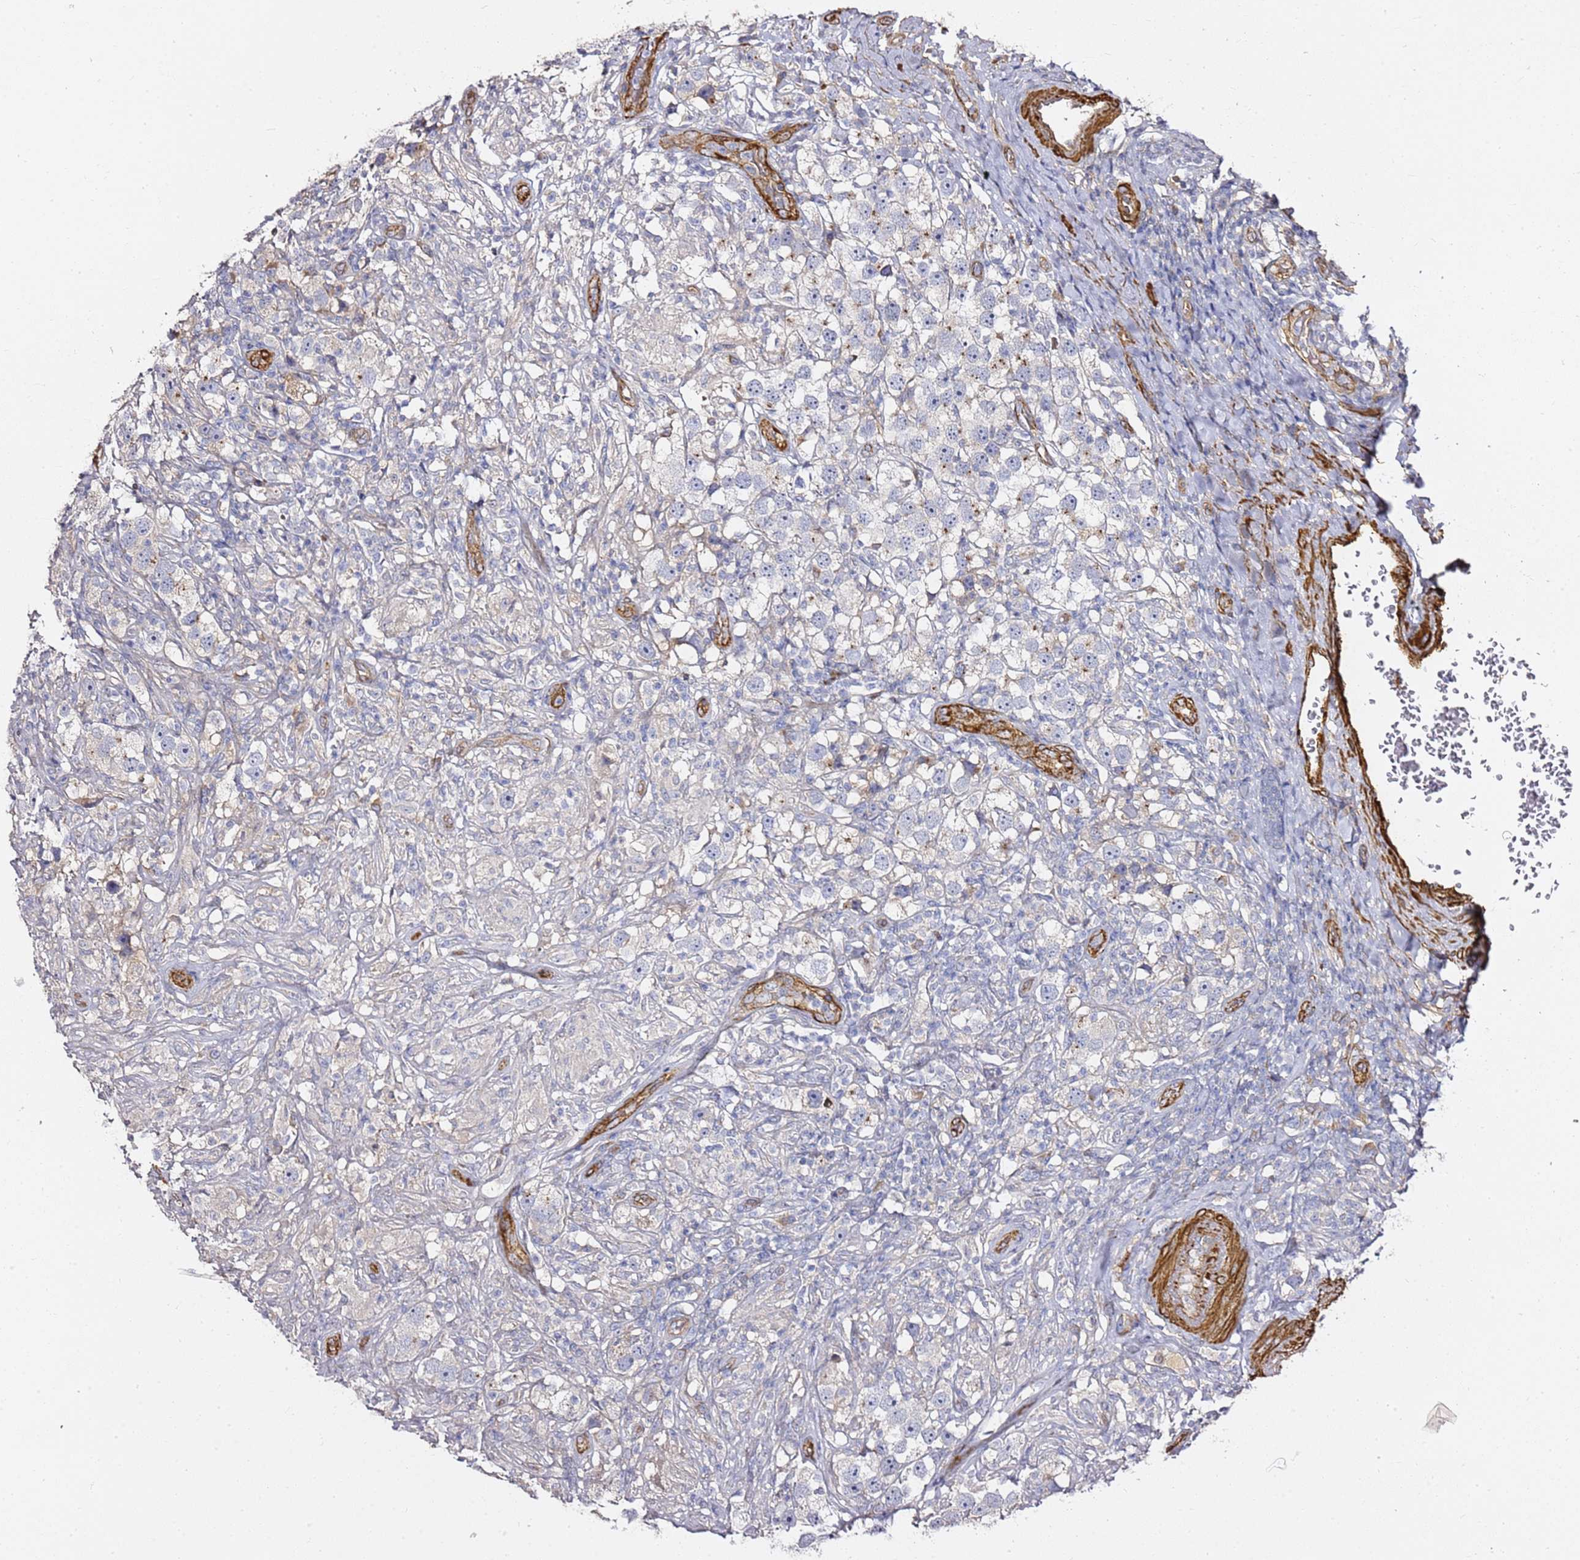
{"staining": {"intensity": "negative", "quantity": "none", "location": "none"}, "tissue": "testis cancer", "cell_type": "Tumor cells", "image_type": "cancer", "snomed": [{"axis": "morphology", "description": "Seminoma, NOS"}, {"axis": "topography", "description": "Testis"}], "caption": "Histopathology image shows no protein staining in tumor cells of testis cancer (seminoma) tissue.", "gene": "EPS8L1", "patient": {"sex": "male", "age": 49}}